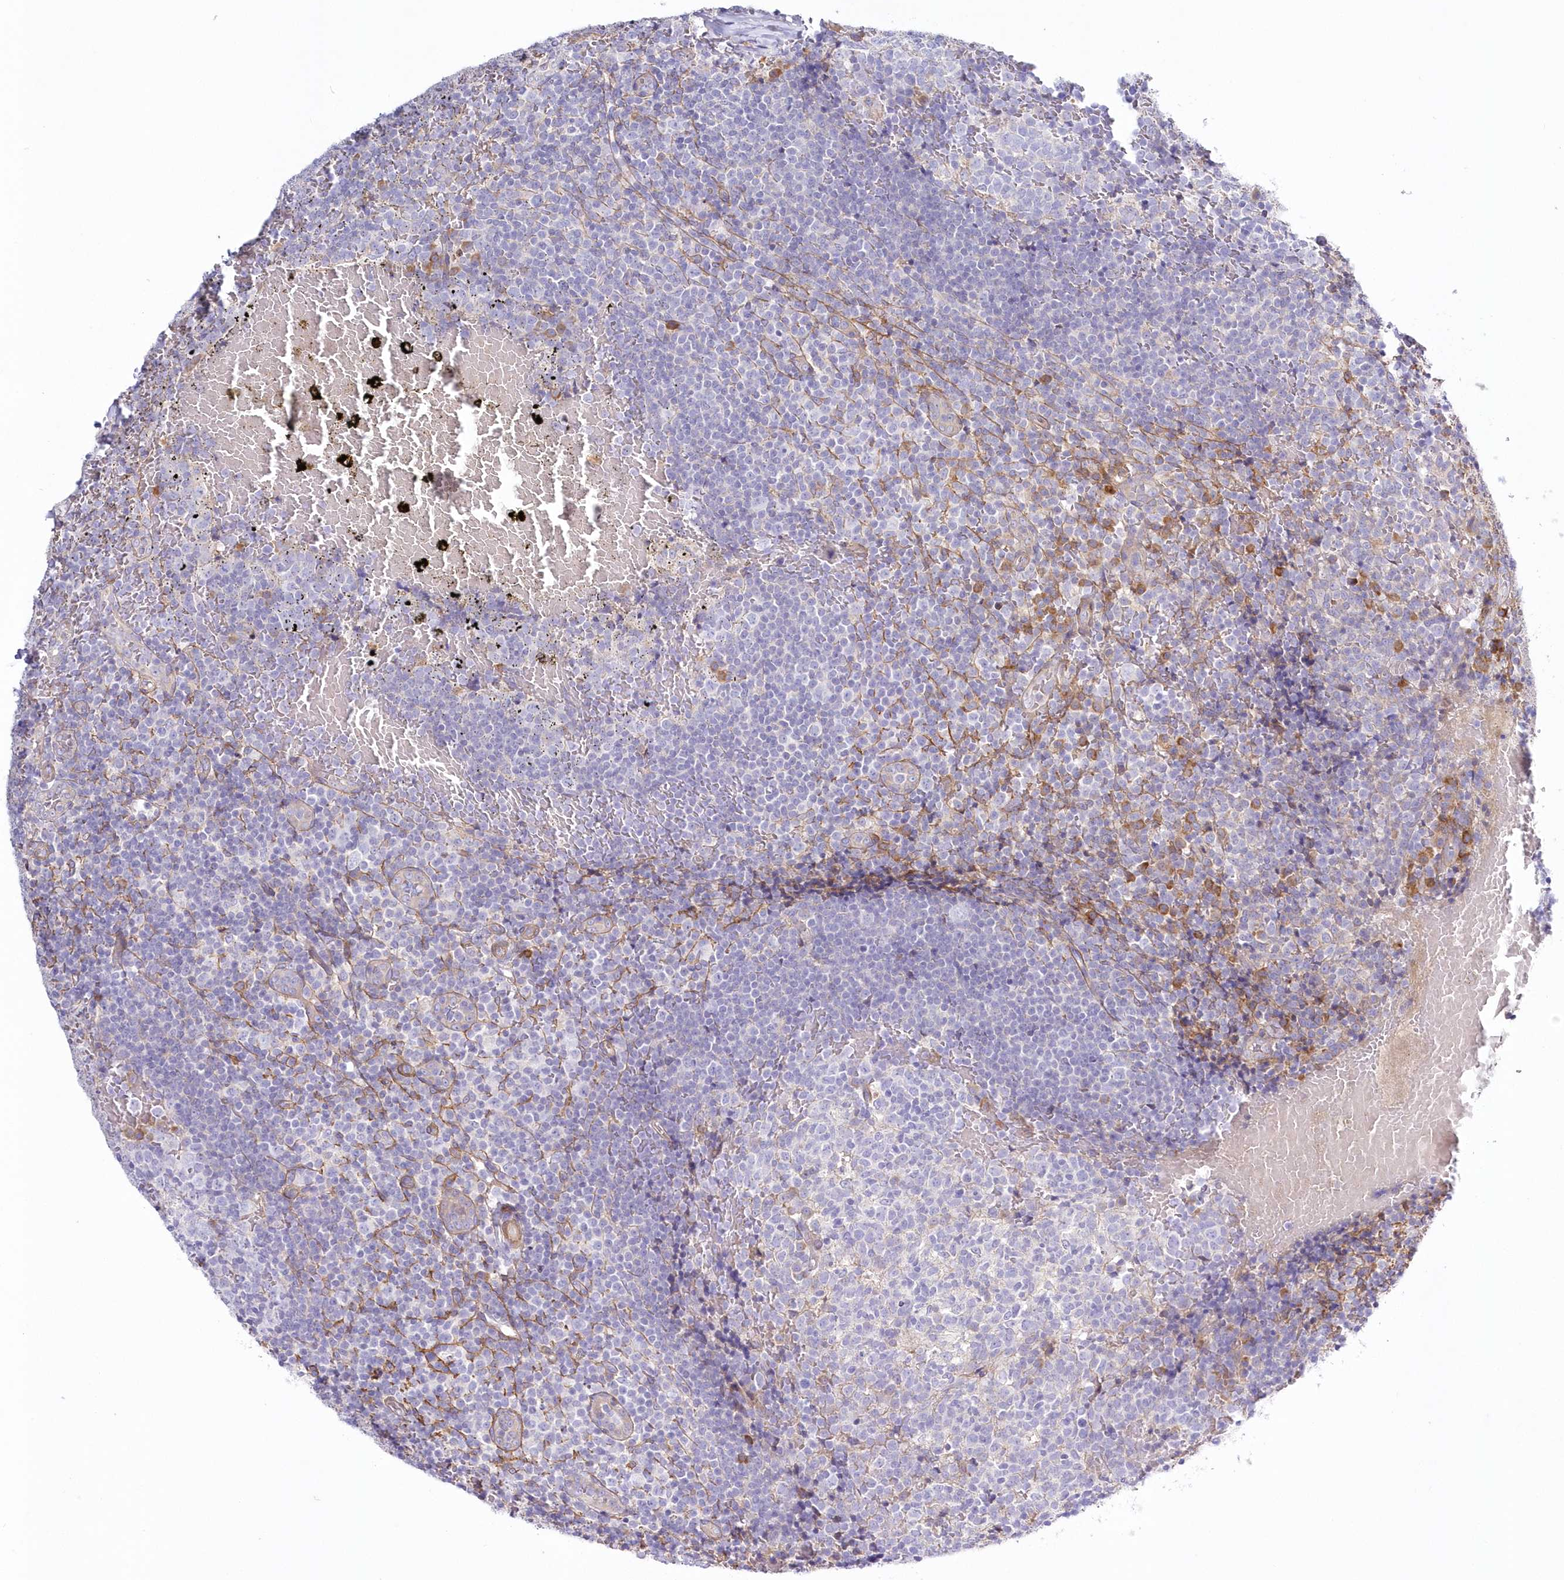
{"staining": {"intensity": "negative", "quantity": "none", "location": "none"}, "tissue": "tonsil", "cell_type": "Germinal center cells", "image_type": "normal", "snomed": [{"axis": "morphology", "description": "Normal tissue, NOS"}, {"axis": "topography", "description": "Tonsil"}], "caption": "IHC histopathology image of unremarkable human tonsil stained for a protein (brown), which demonstrates no expression in germinal center cells.", "gene": "ARFGEF3", "patient": {"sex": "female", "age": 19}}